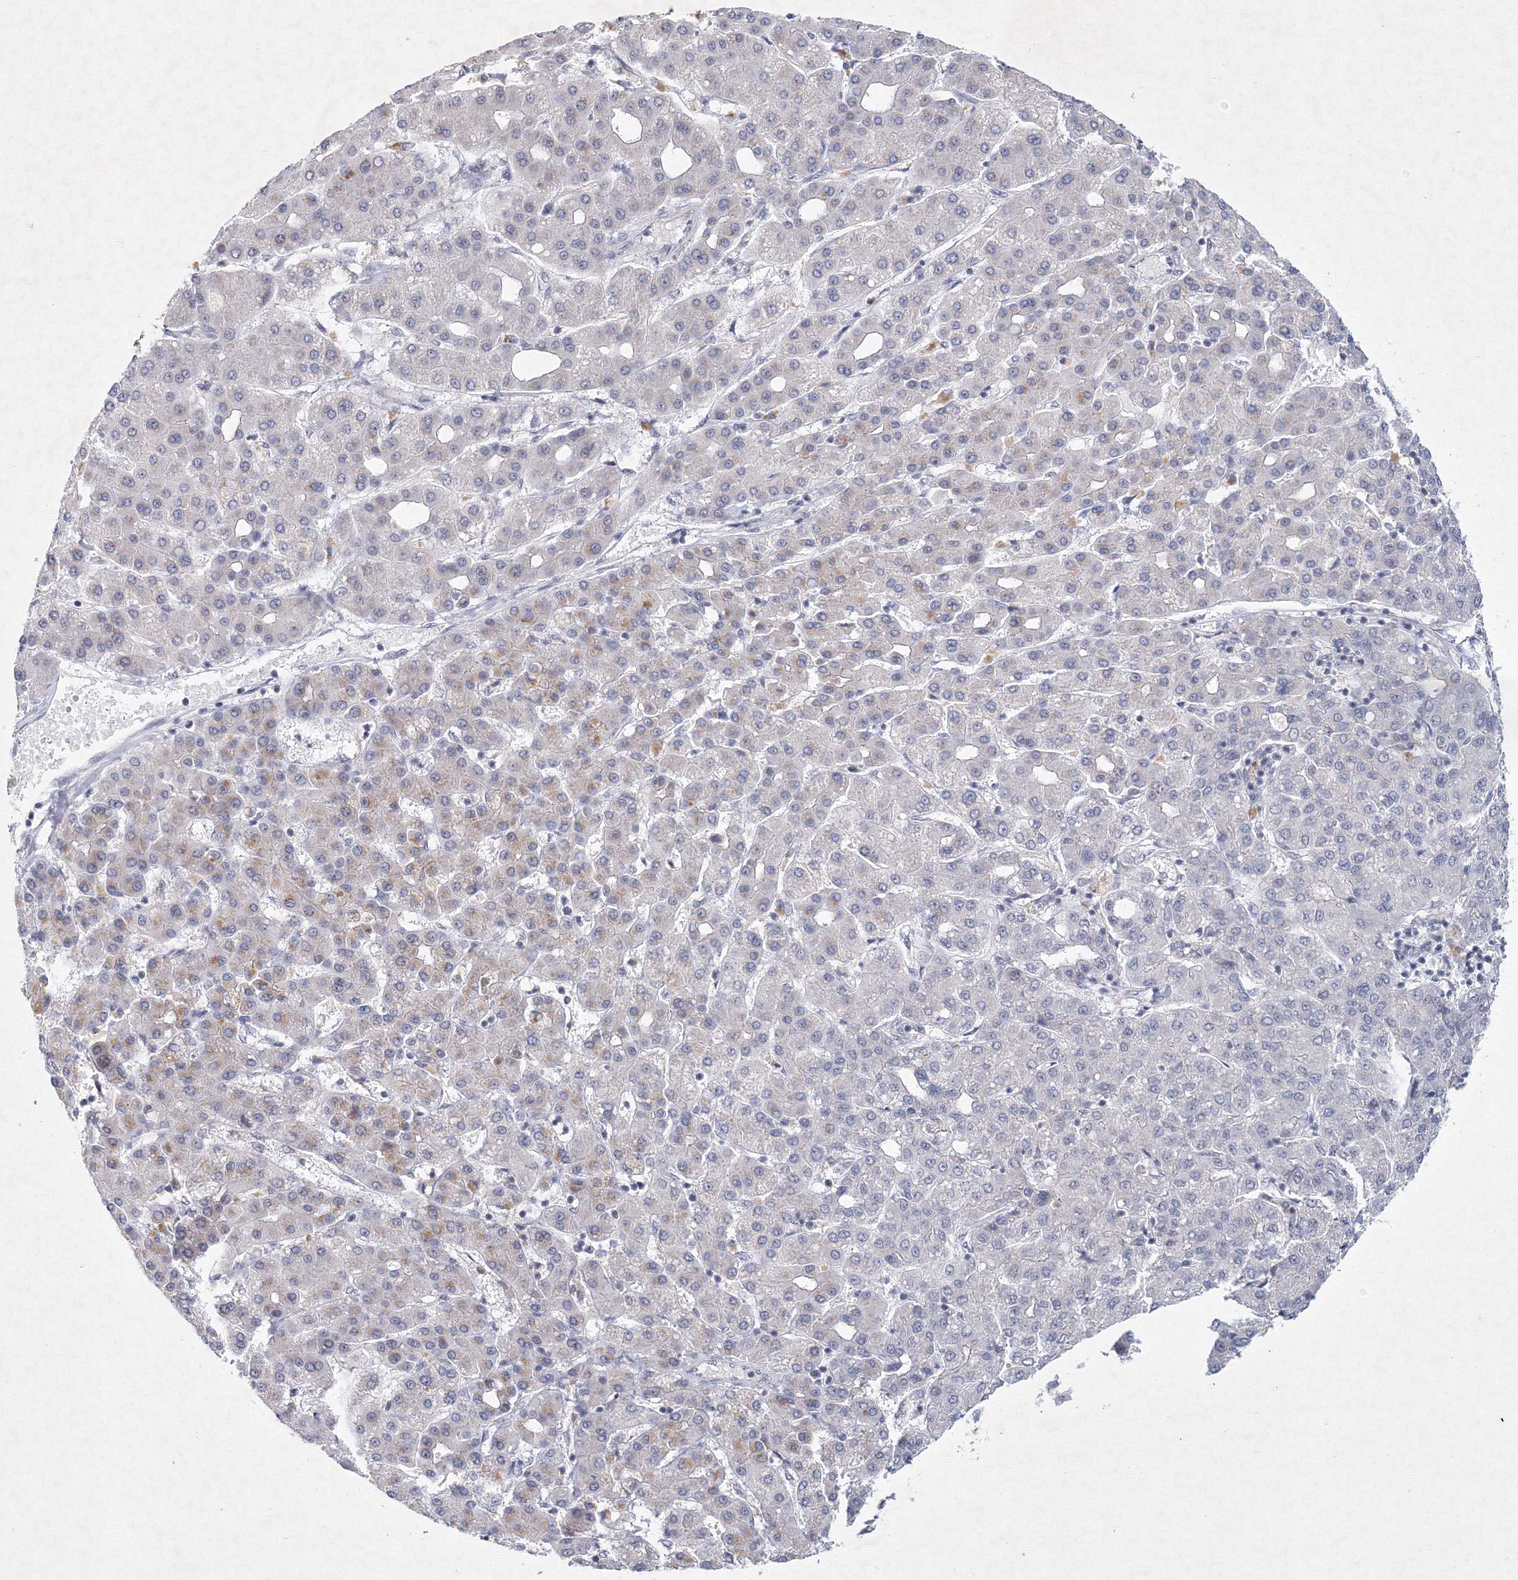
{"staining": {"intensity": "weak", "quantity": "<25%", "location": "cytoplasmic/membranous"}, "tissue": "liver cancer", "cell_type": "Tumor cells", "image_type": "cancer", "snomed": [{"axis": "morphology", "description": "Carcinoma, Hepatocellular, NOS"}, {"axis": "topography", "description": "Liver"}], "caption": "Tumor cells are negative for brown protein staining in liver cancer (hepatocellular carcinoma).", "gene": "SF3B6", "patient": {"sex": "male", "age": 65}}